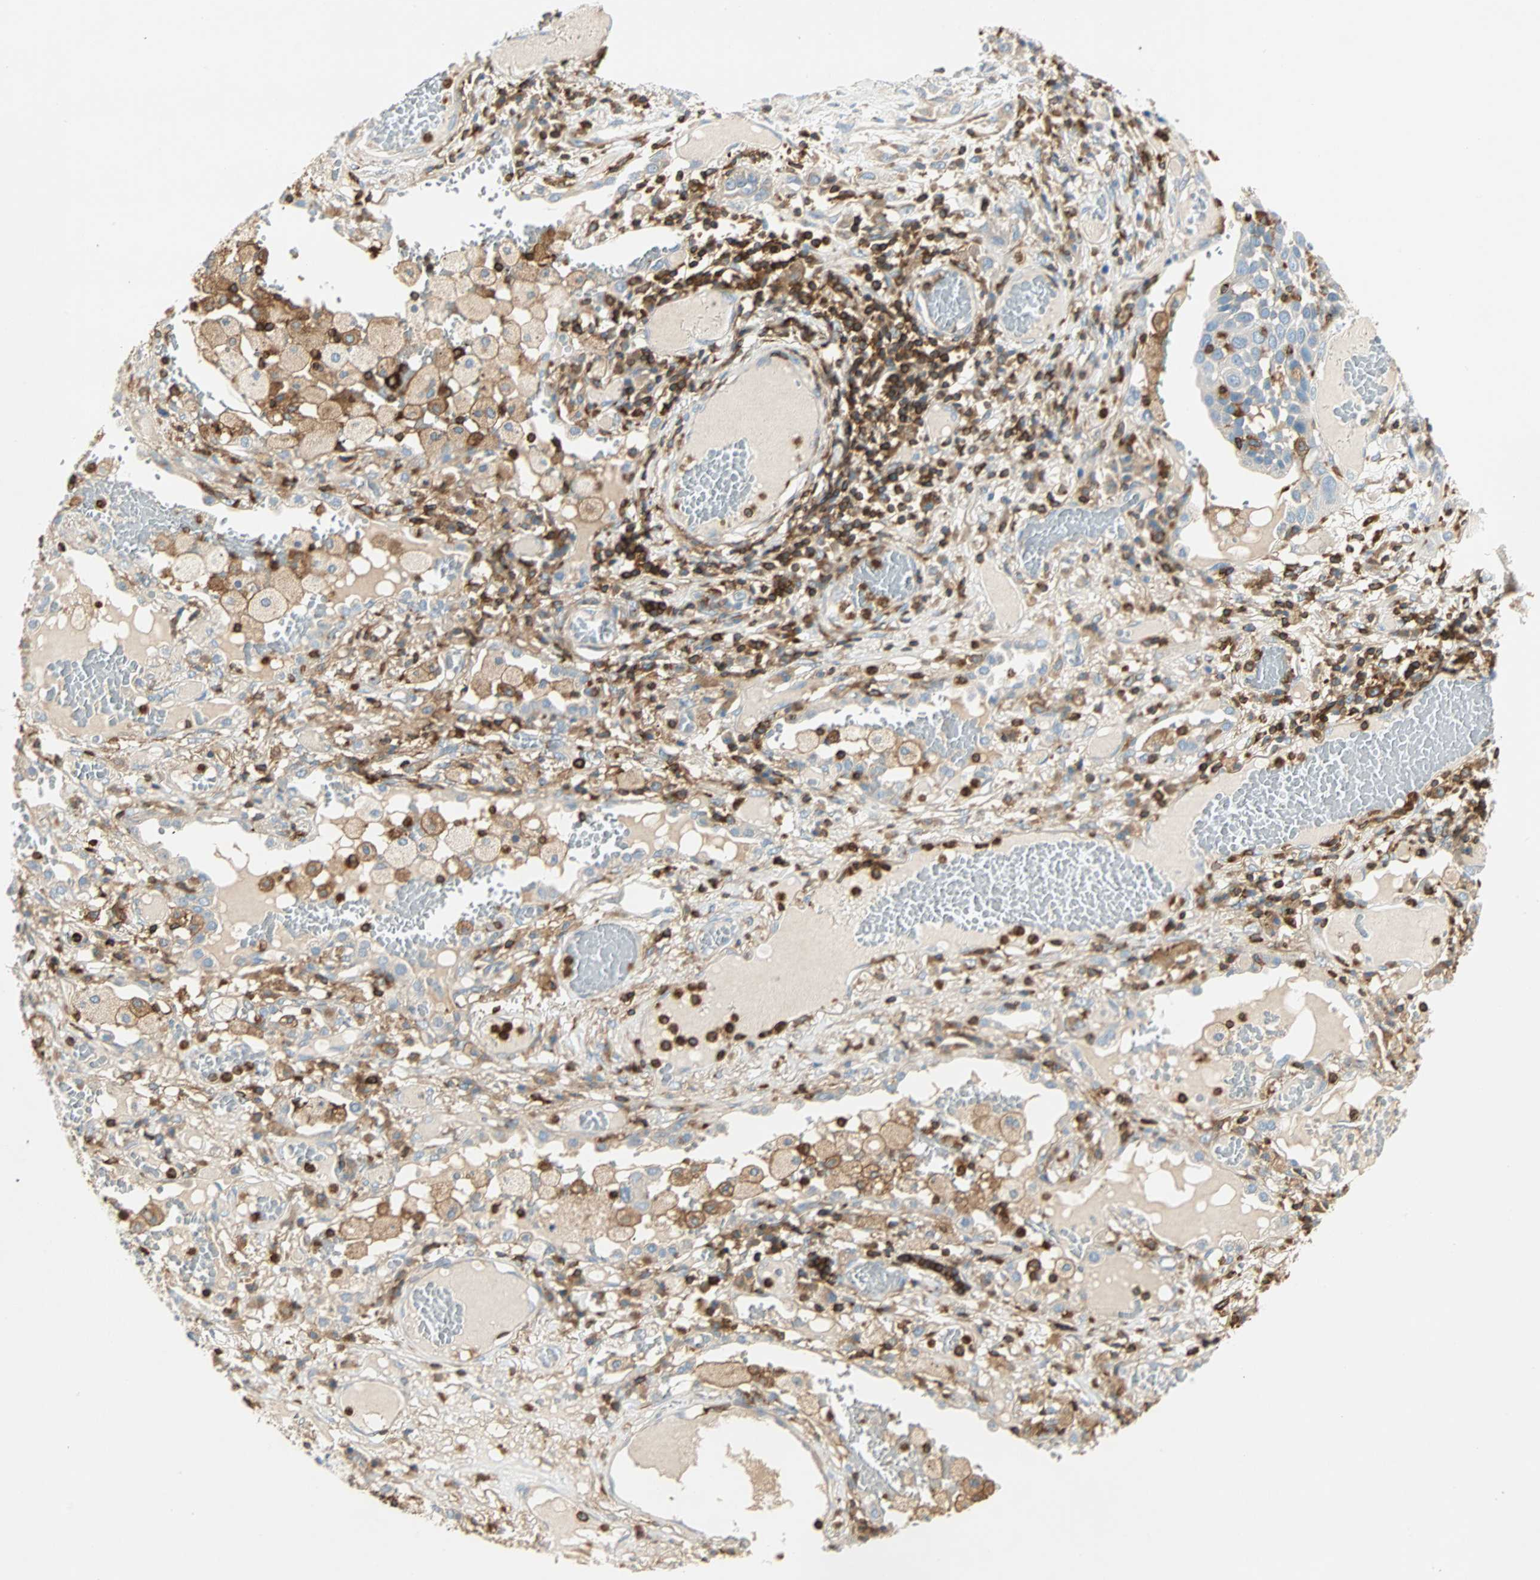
{"staining": {"intensity": "negative", "quantity": "none", "location": "none"}, "tissue": "lung cancer", "cell_type": "Tumor cells", "image_type": "cancer", "snomed": [{"axis": "morphology", "description": "Squamous cell carcinoma, NOS"}, {"axis": "topography", "description": "Lung"}], "caption": "DAB immunohistochemical staining of human lung cancer displays no significant expression in tumor cells. (Immunohistochemistry (ihc), brightfield microscopy, high magnification).", "gene": "FMNL1", "patient": {"sex": "male", "age": 71}}